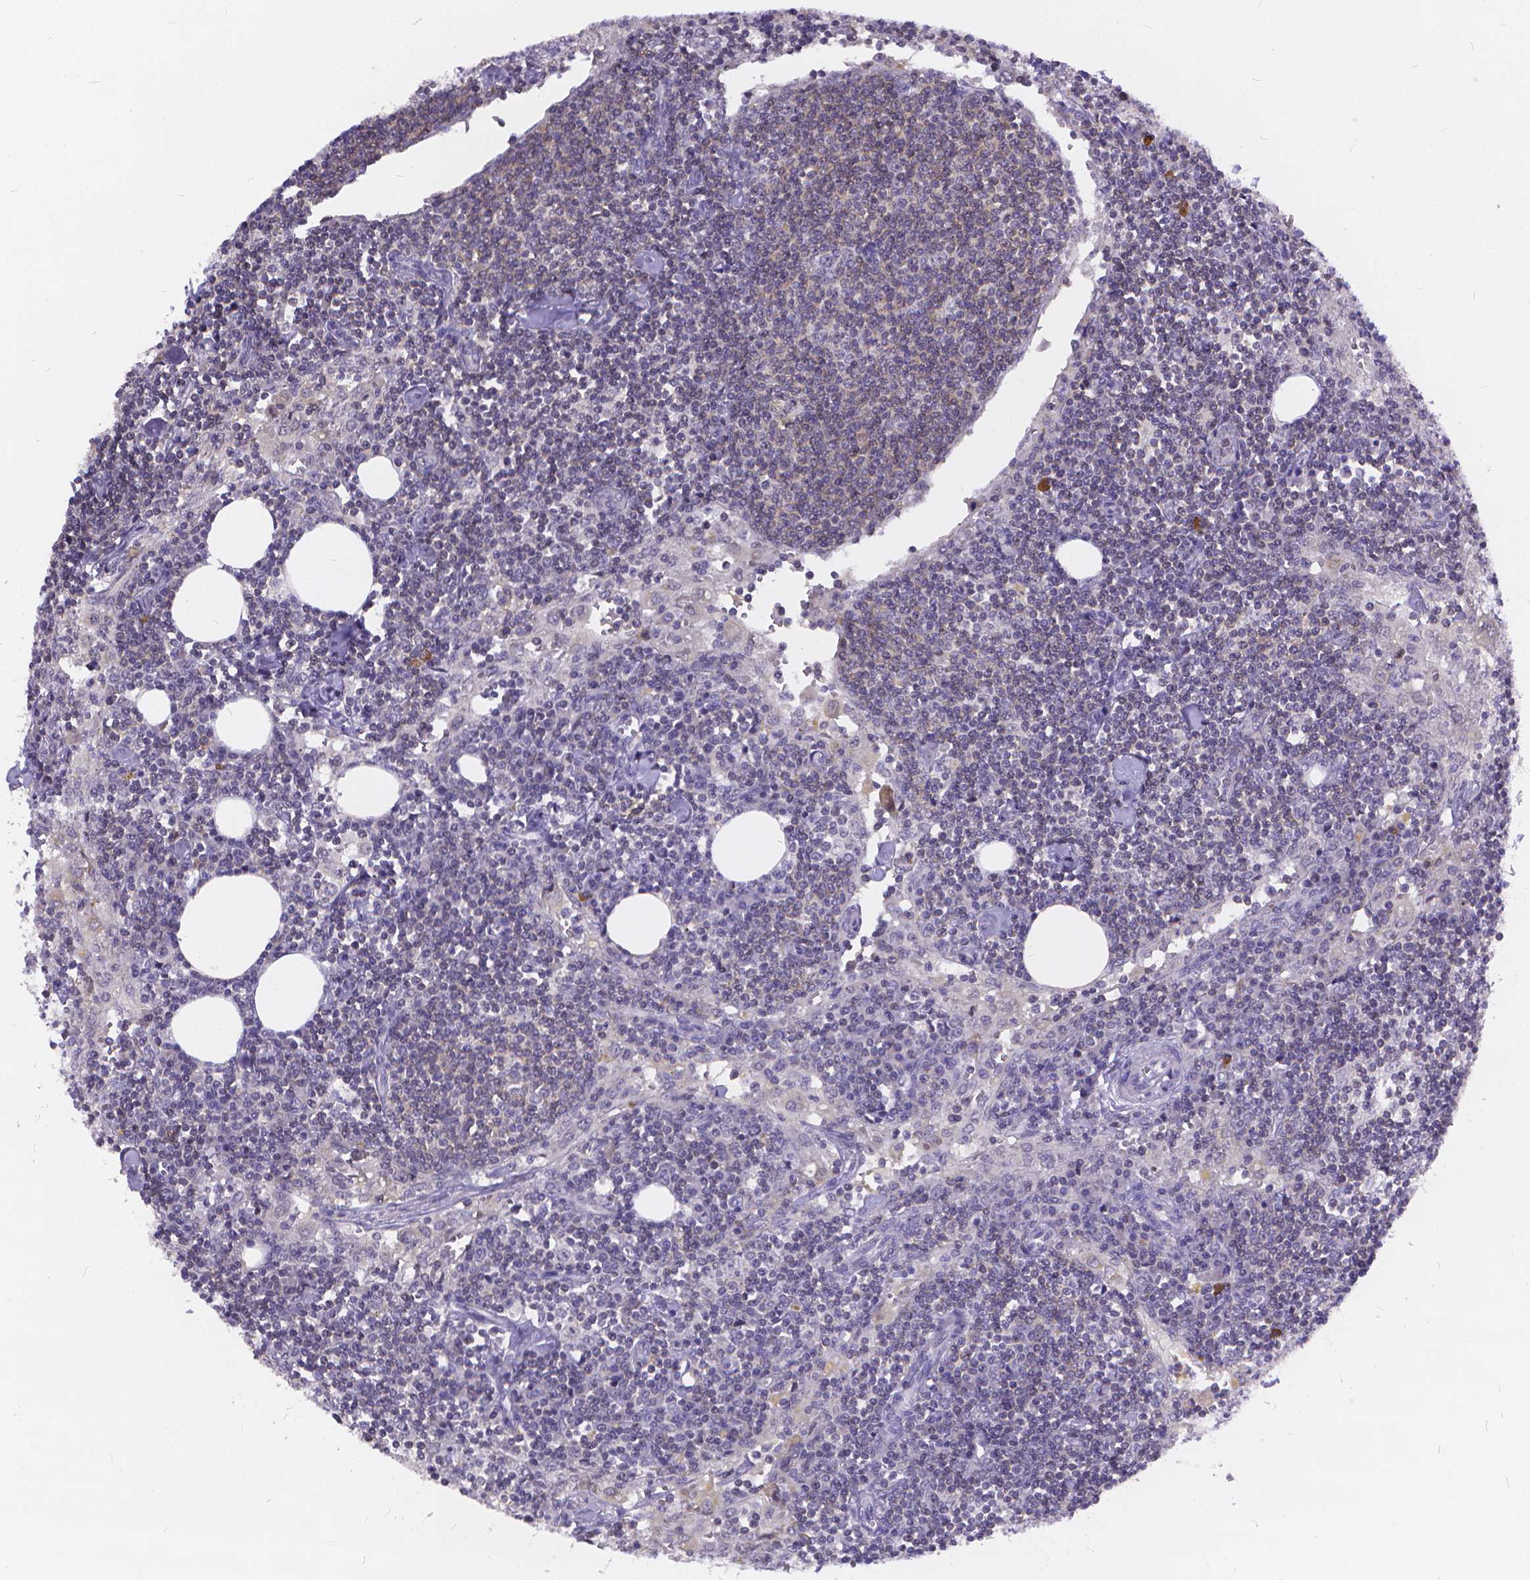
{"staining": {"intensity": "negative", "quantity": "none", "location": "none"}, "tissue": "lymph node", "cell_type": "Germinal center cells", "image_type": "normal", "snomed": [{"axis": "morphology", "description": "Normal tissue, NOS"}, {"axis": "topography", "description": "Lymph node"}], "caption": "Immunohistochemistry (IHC) photomicrograph of normal human lymph node stained for a protein (brown), which demonstrates no expression in germinal center cells. (Brightfield microscopy of DAB IHC at high magnification).", "gene": "GLRB", "patient": {"sex": "male", "age": 55}}